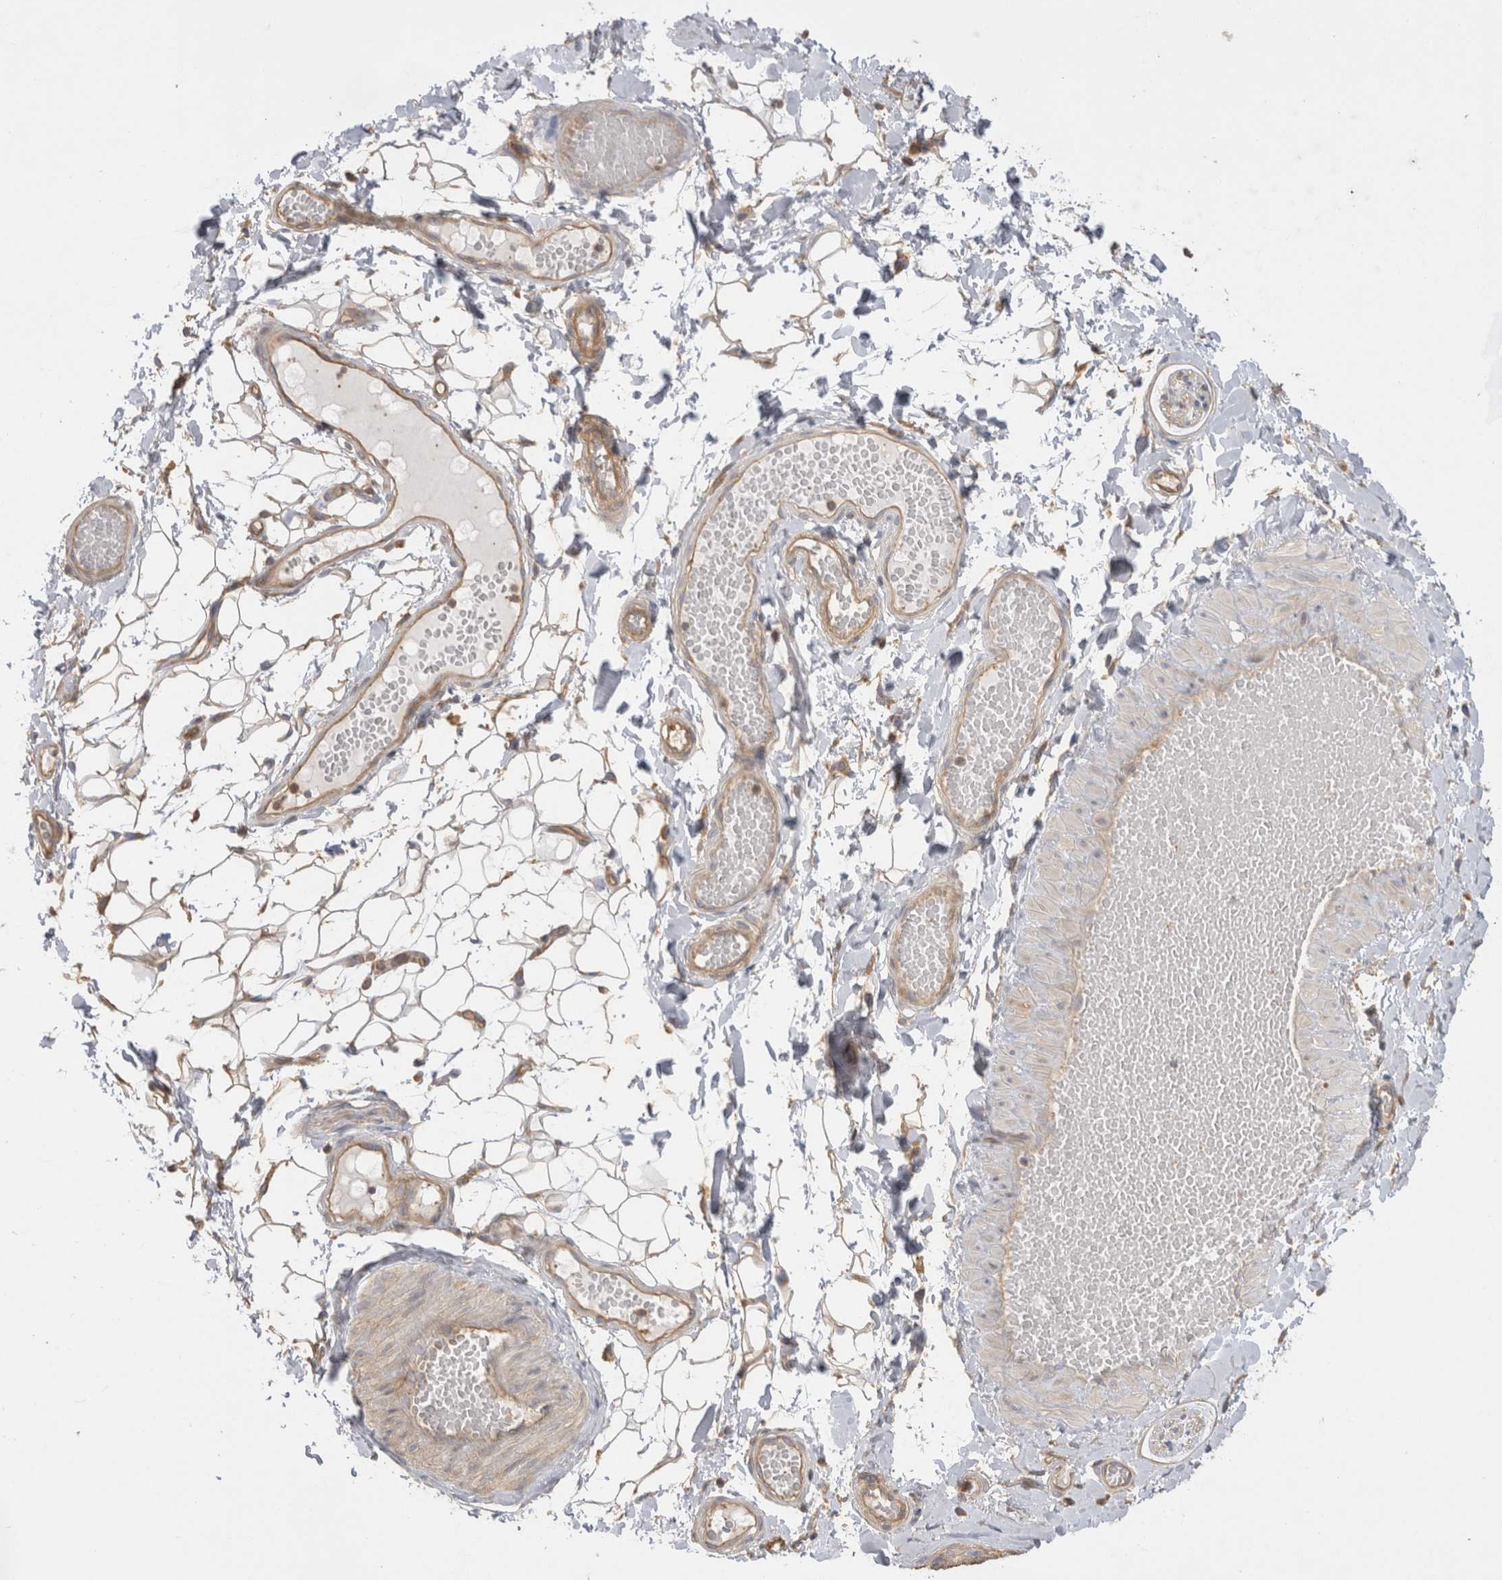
{"staining": {"intensity": "moderate", "quantity": "25%-75%", "location": "cytoplasmic/membranous"}, "tissue": "adipose tissue", "cell_type": "Adipocytes", "image_type": "normal", "snomed": [{"axis": "morphology", "description": "Normal tissue, NOS"}, {"axis": "topography", "description": "Adipose tissue"}, {"axis": "topography", "description": "Vascular tissue"}, {"axis": "topography", "description": "Peripheral nerve tissue"}], "caption": "Immunohistochemical staining of normal human adipose tissue reveals medium levels of moderate cytoplasmic/membranous expression in approximately 25%-75% of adipocytes. (brown staining indicates protein expression, while blue staining denotes nuclei).", "gene": "CHMP6", "patient": {"sex": "male", "age": 25}}